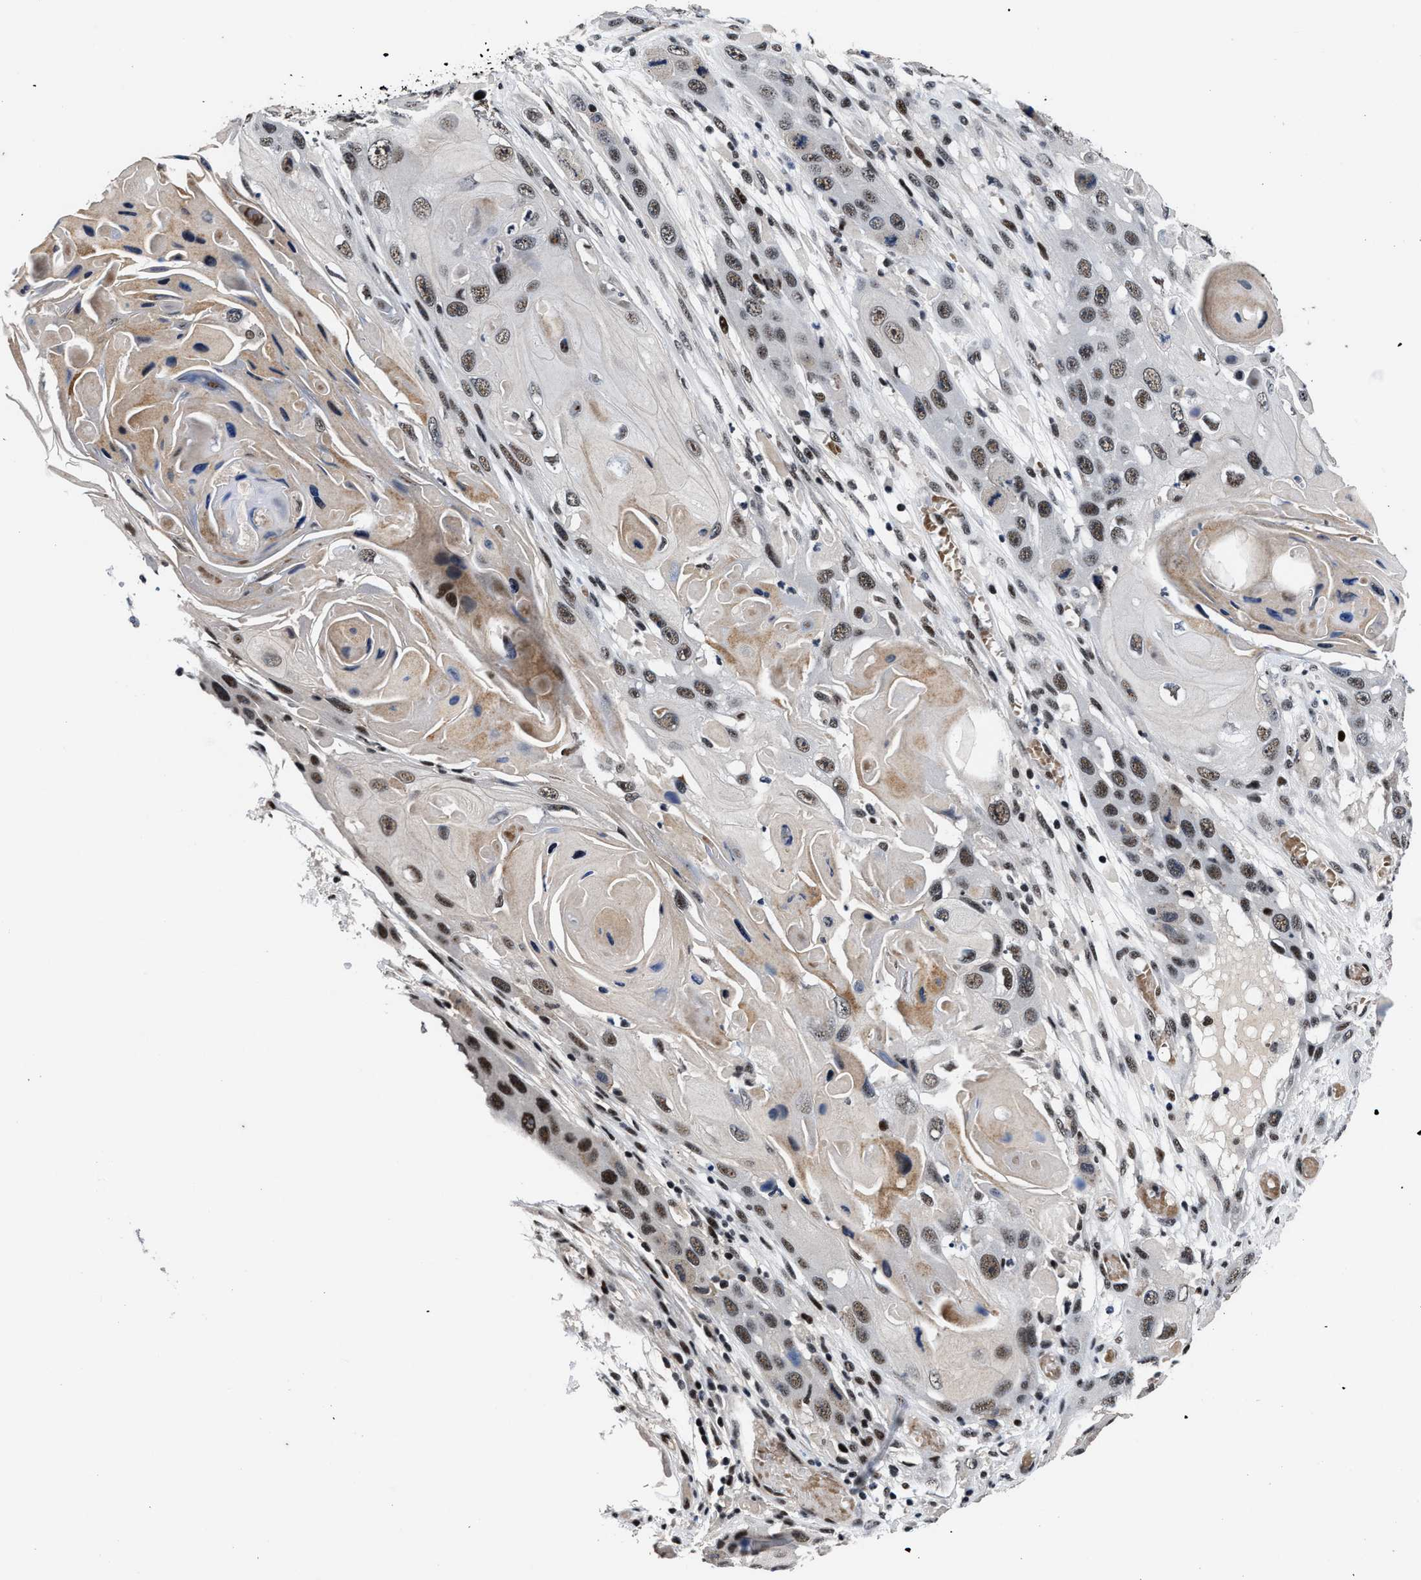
{"staining": {"intensity": "moderate", "quantity": ">75%", "location": "nuclear"}, "tissue": "skin cancer", "cell_type": "Tumor cells", "image_type": "cancer", "snomed": [{"axis": "morphology", "description": "Squamous cell carcinoma, NOS"}, {"axis": "topography", "description": "Skin"}], "caption": "Human squamous cell carcinoma (skin) stained for a protein (brown) demonstrates moderate nuclear positive expression in approximately >75% of tumor cells.", "gene": "ZNF233", "patient": {"sex": "male", "age": 55}}